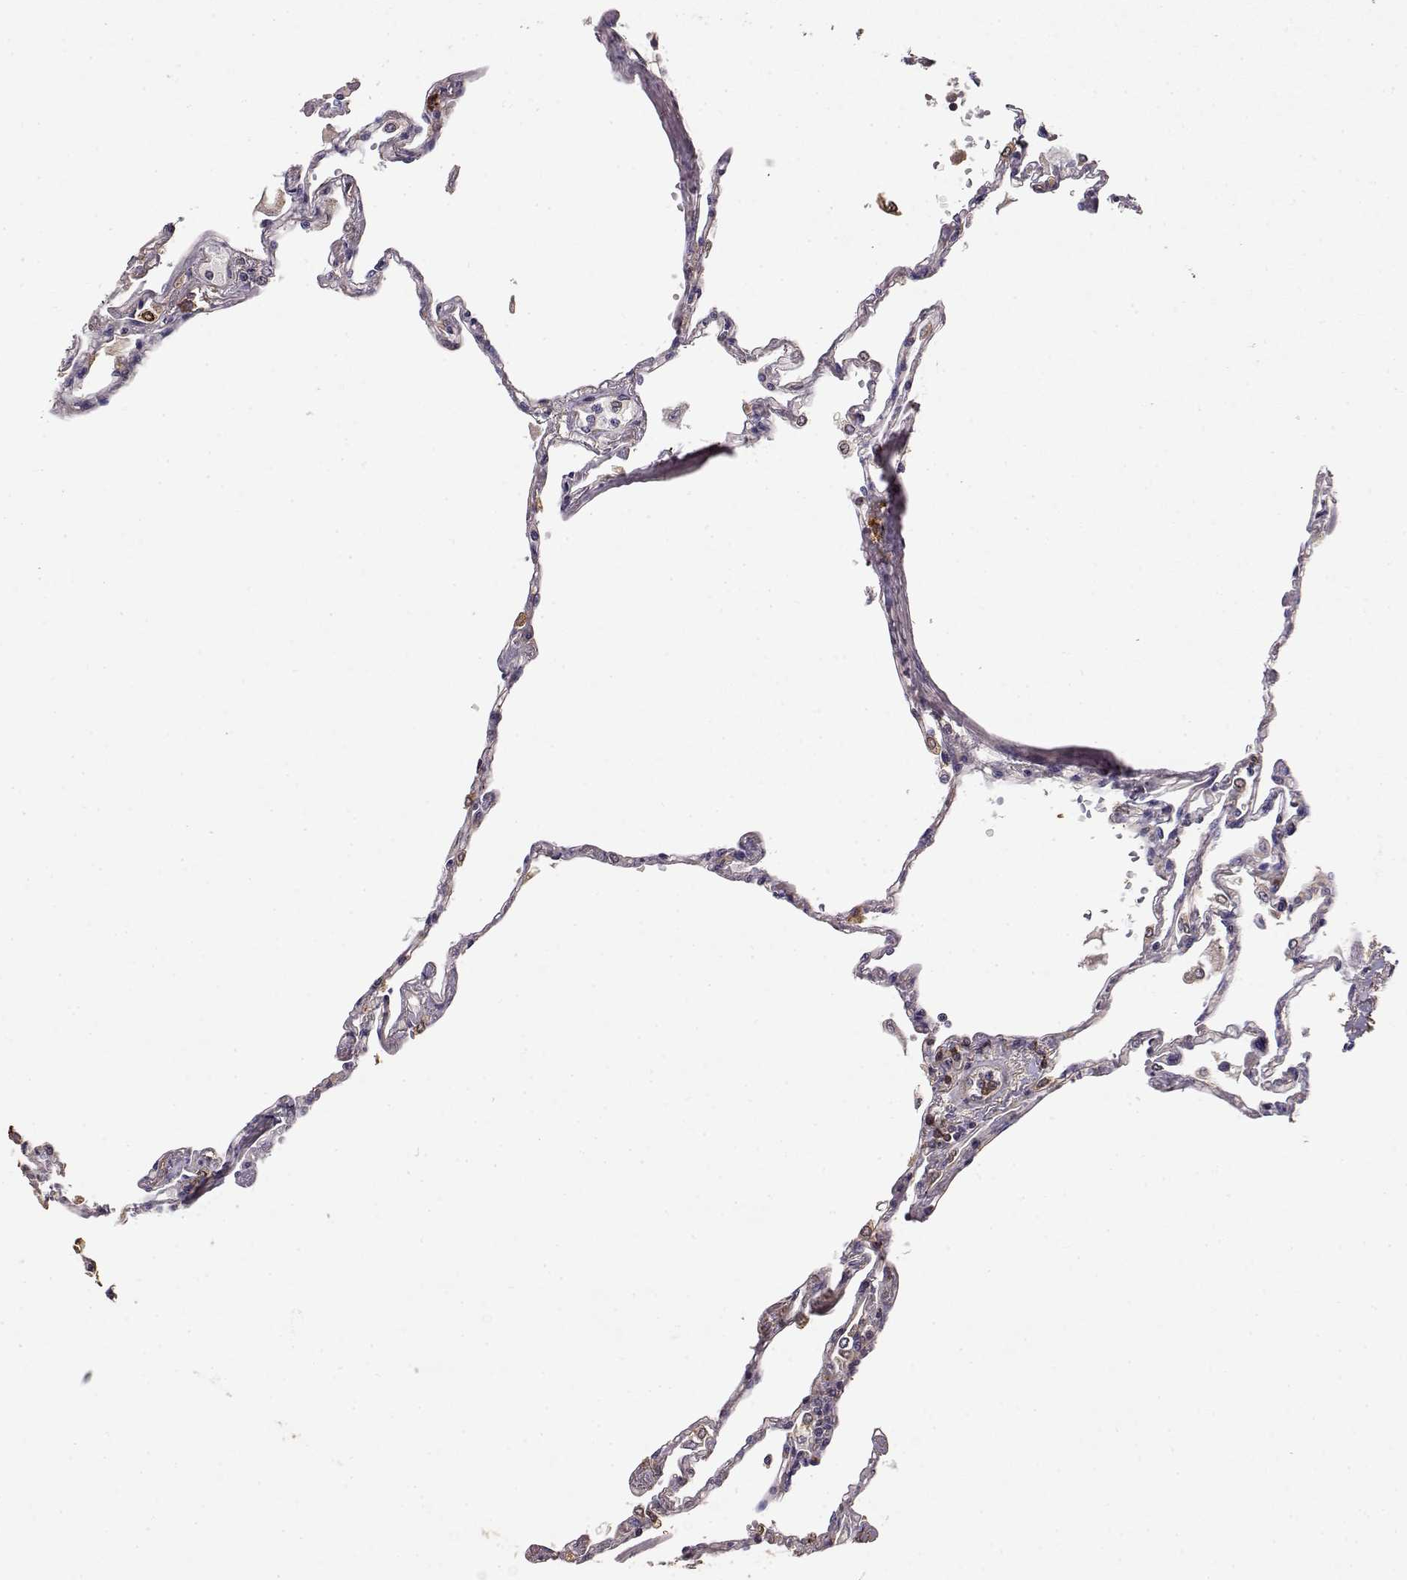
{"staining": {"intensity": "negative", "quantity": "none", "location": "none"}, "tissue": "lung", "cell_type": "Alveolar cells", "image_type": "normal", "snomed": [{"axis": "morphology", "description": "Normal tissue, NOS"}, {"axis": "topography", "description": "Lung"}], "caption": "There is no significant staining in alveolar cells of lung. The staining is performed using DAB (3,3'-diaminobenzidine) brown chromogen with nuclei counter-stained in using hematoxylin.", "gene": "CRIM1", "patient": {"sex": "female", "age": 67}}